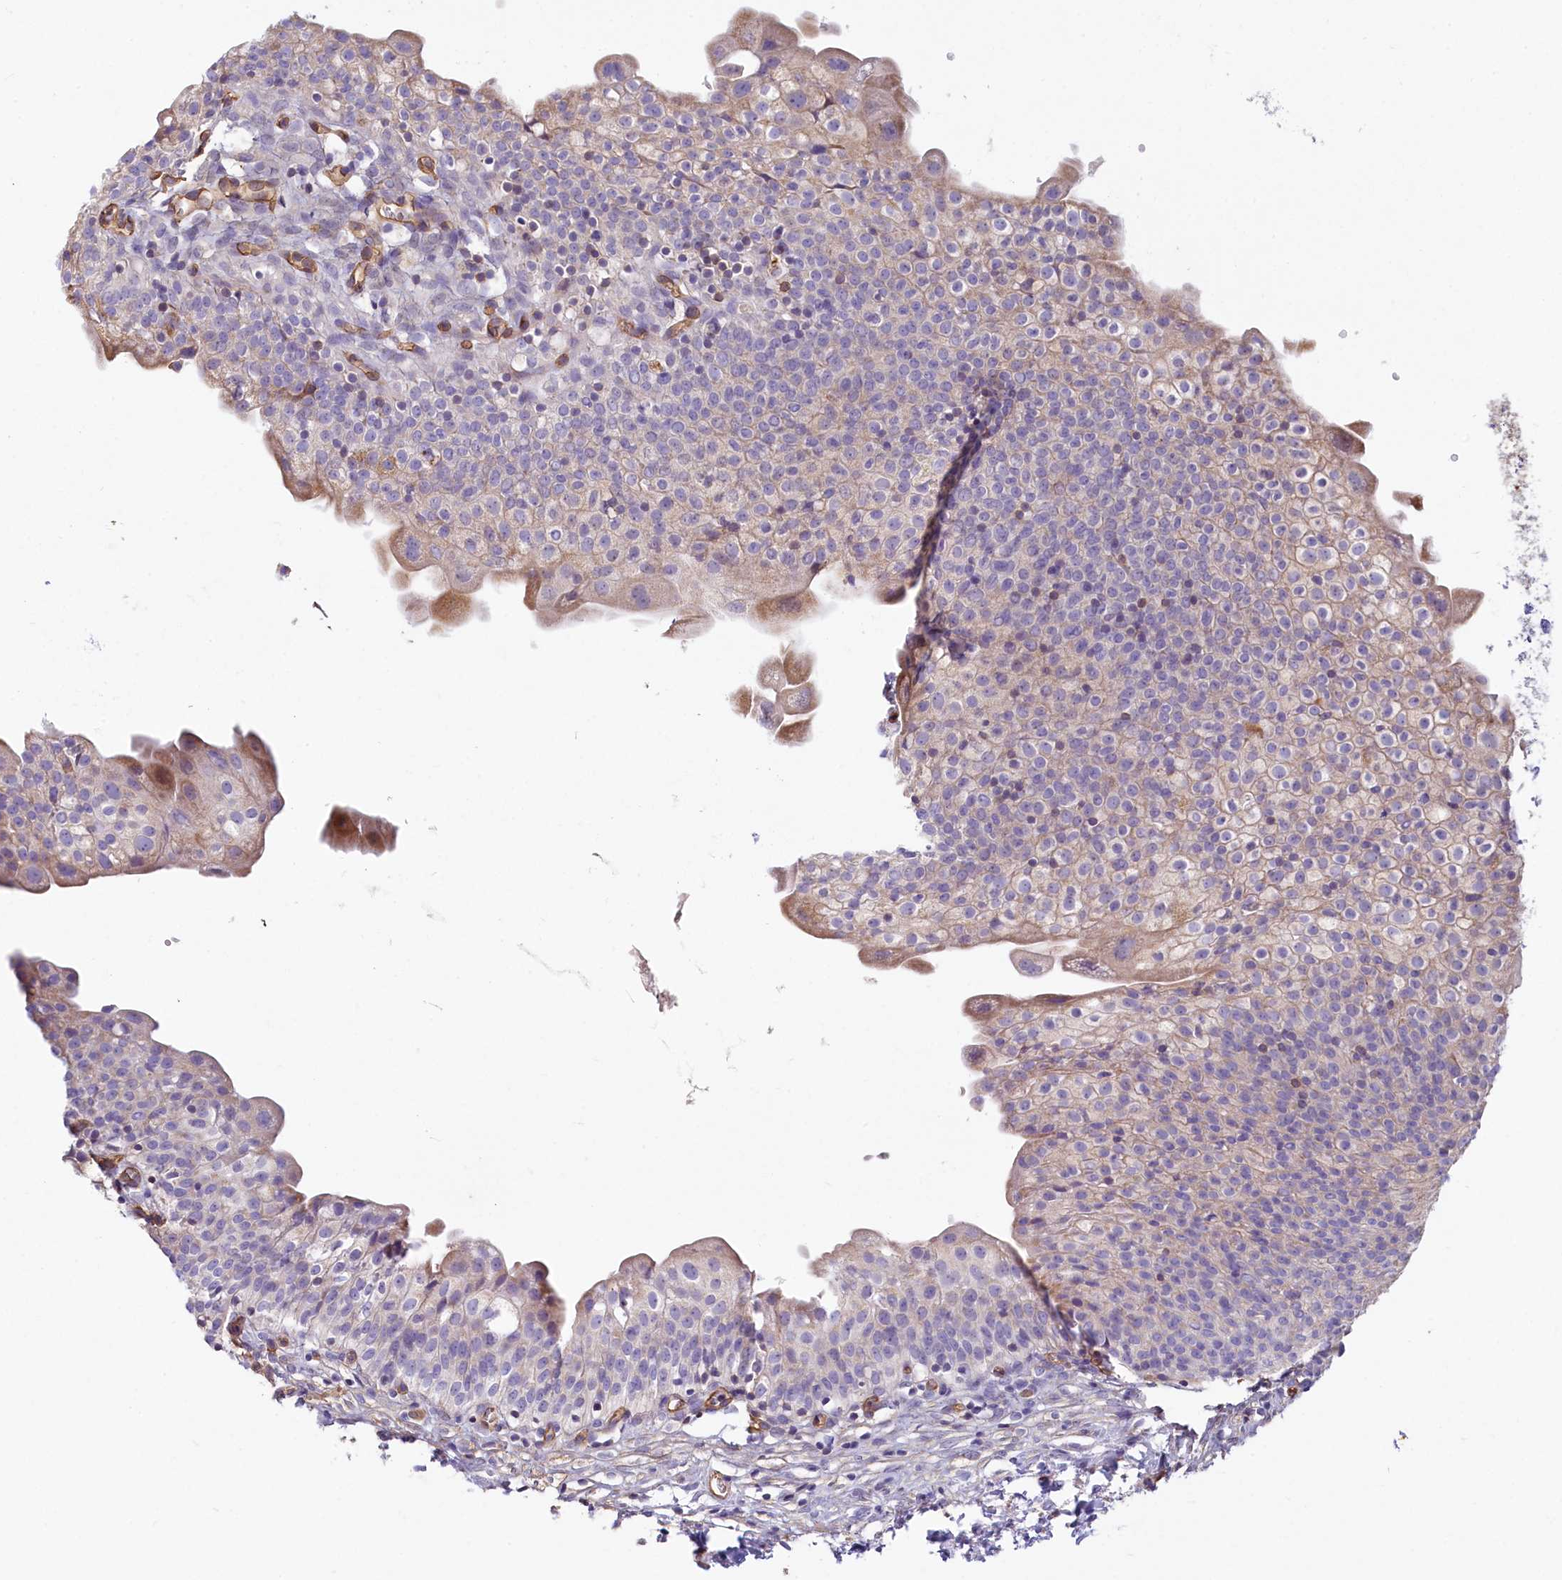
{"staining": {"intensity": "weak", "quantity": "<25%", "location": "cytoplasmic/membranous"}, "tissue": "urinary bladder", "cell_type": "Urothelial cells", "image_type": "normal", "snomed": [{"axis": "morphology", "description": "Normal tissue, NOS"}, {"axis": "topography", "description": "Urinary bladder"}], "caption": "Immunohistochemical staining of benign human urinary bladder displays no significant staining in urothelial cells.", "gene": "LMOD3", "patient": {"sex": "male", "age": 55}}